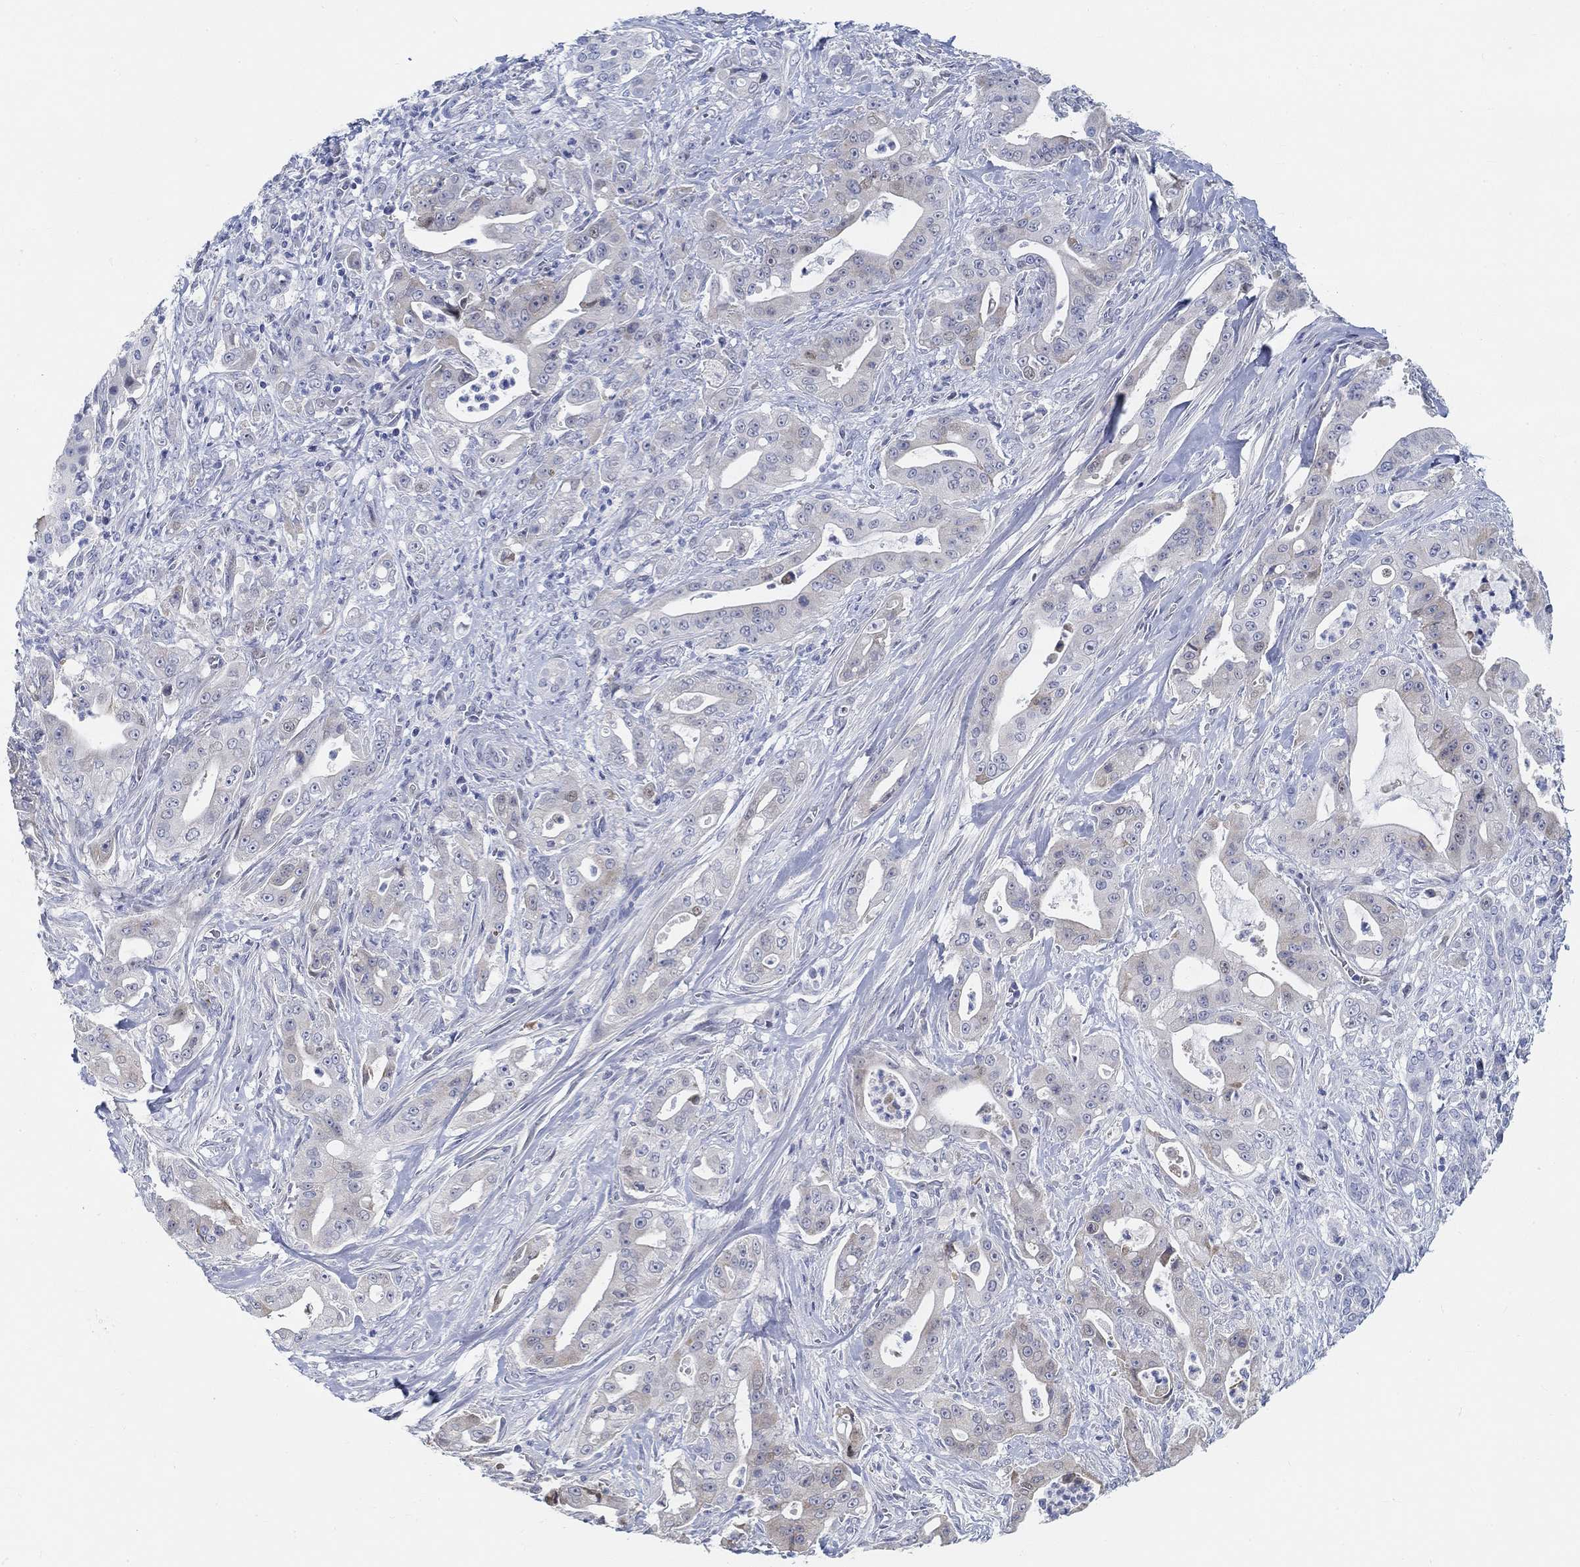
{"staining": {"intensity": "negative", "quantity": "none", "location": "none"}, "tissue": "pancreatic cancer", "cell_type": "Tumor cells", "image_type": "cancer", "snomed": [{"axis": "morphology", "description": "Normal tissue, NOS"}, {"axis": "morphology", "description": "Inflammation, NOS"}, {"axis": "morphology", "description": "Adenocarcinoma, NOS"}, {"axis": "topography", "description": "Pancreas"}], "caption": "Pancreatic adenocarcinoma stained for a protein using immunohistochemistry displays no positivity tumor cells.", "gene": "SNTG2", "patient": {"sex": "male", "age": 57}}